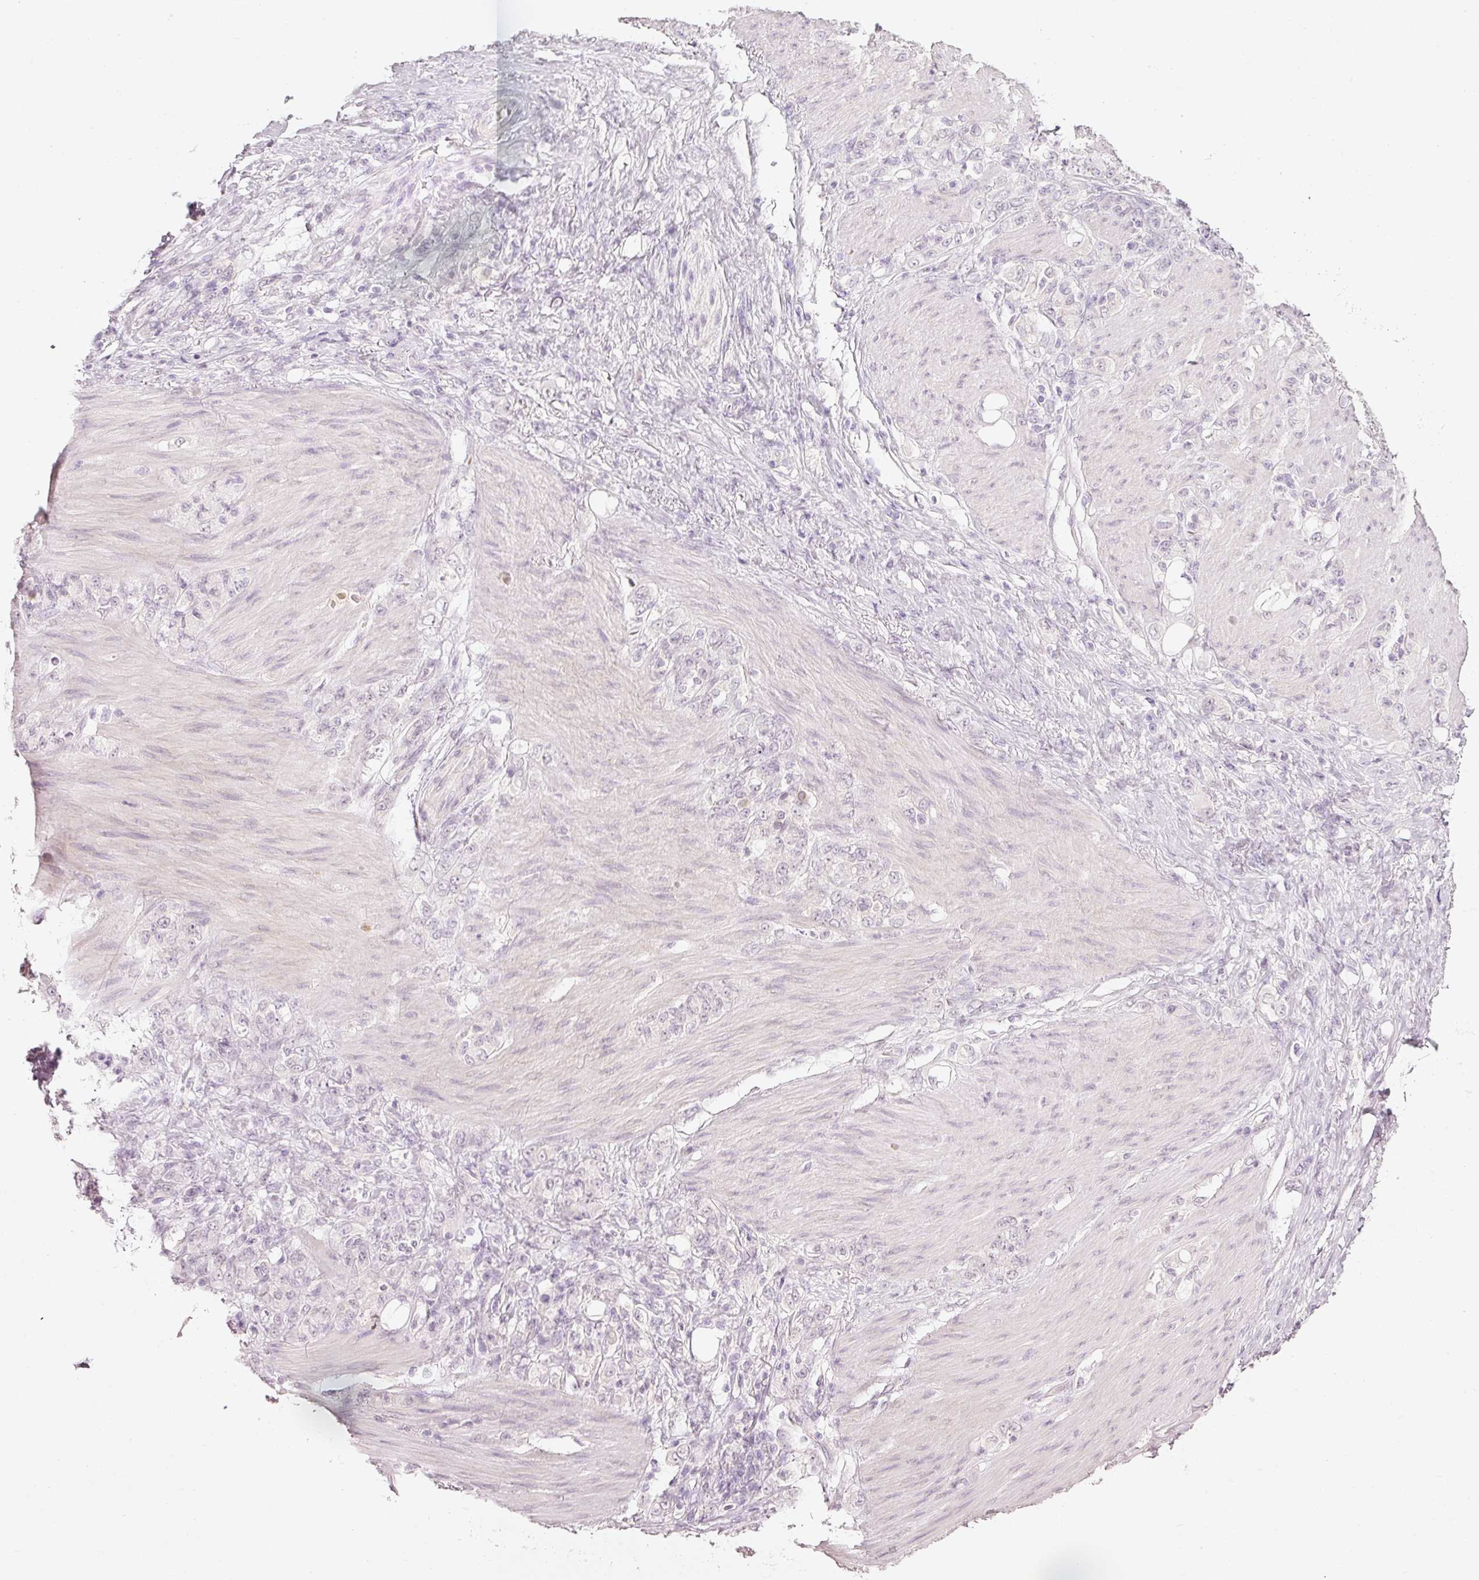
{"staining": {"intensity": "negative", "quantity": "none", "location": "none"}, "tissue": "stomach cancer", "cell_type": "Tumor cells", "image_type": "cancer", "snomed": [{"axis": "morphology", "description": "Normal tissue, NOS"}, {"axis": "morphology", "description": "Adenocarcinoma, NOS"}, {"axis": "topography", "description": "Stomach"}], "caption": "Tumor cells are negative for protein expression in human stomach adenocarcinoma.", "gene": "STEAP1", "patient": {"sex": "female", "age": 79}}